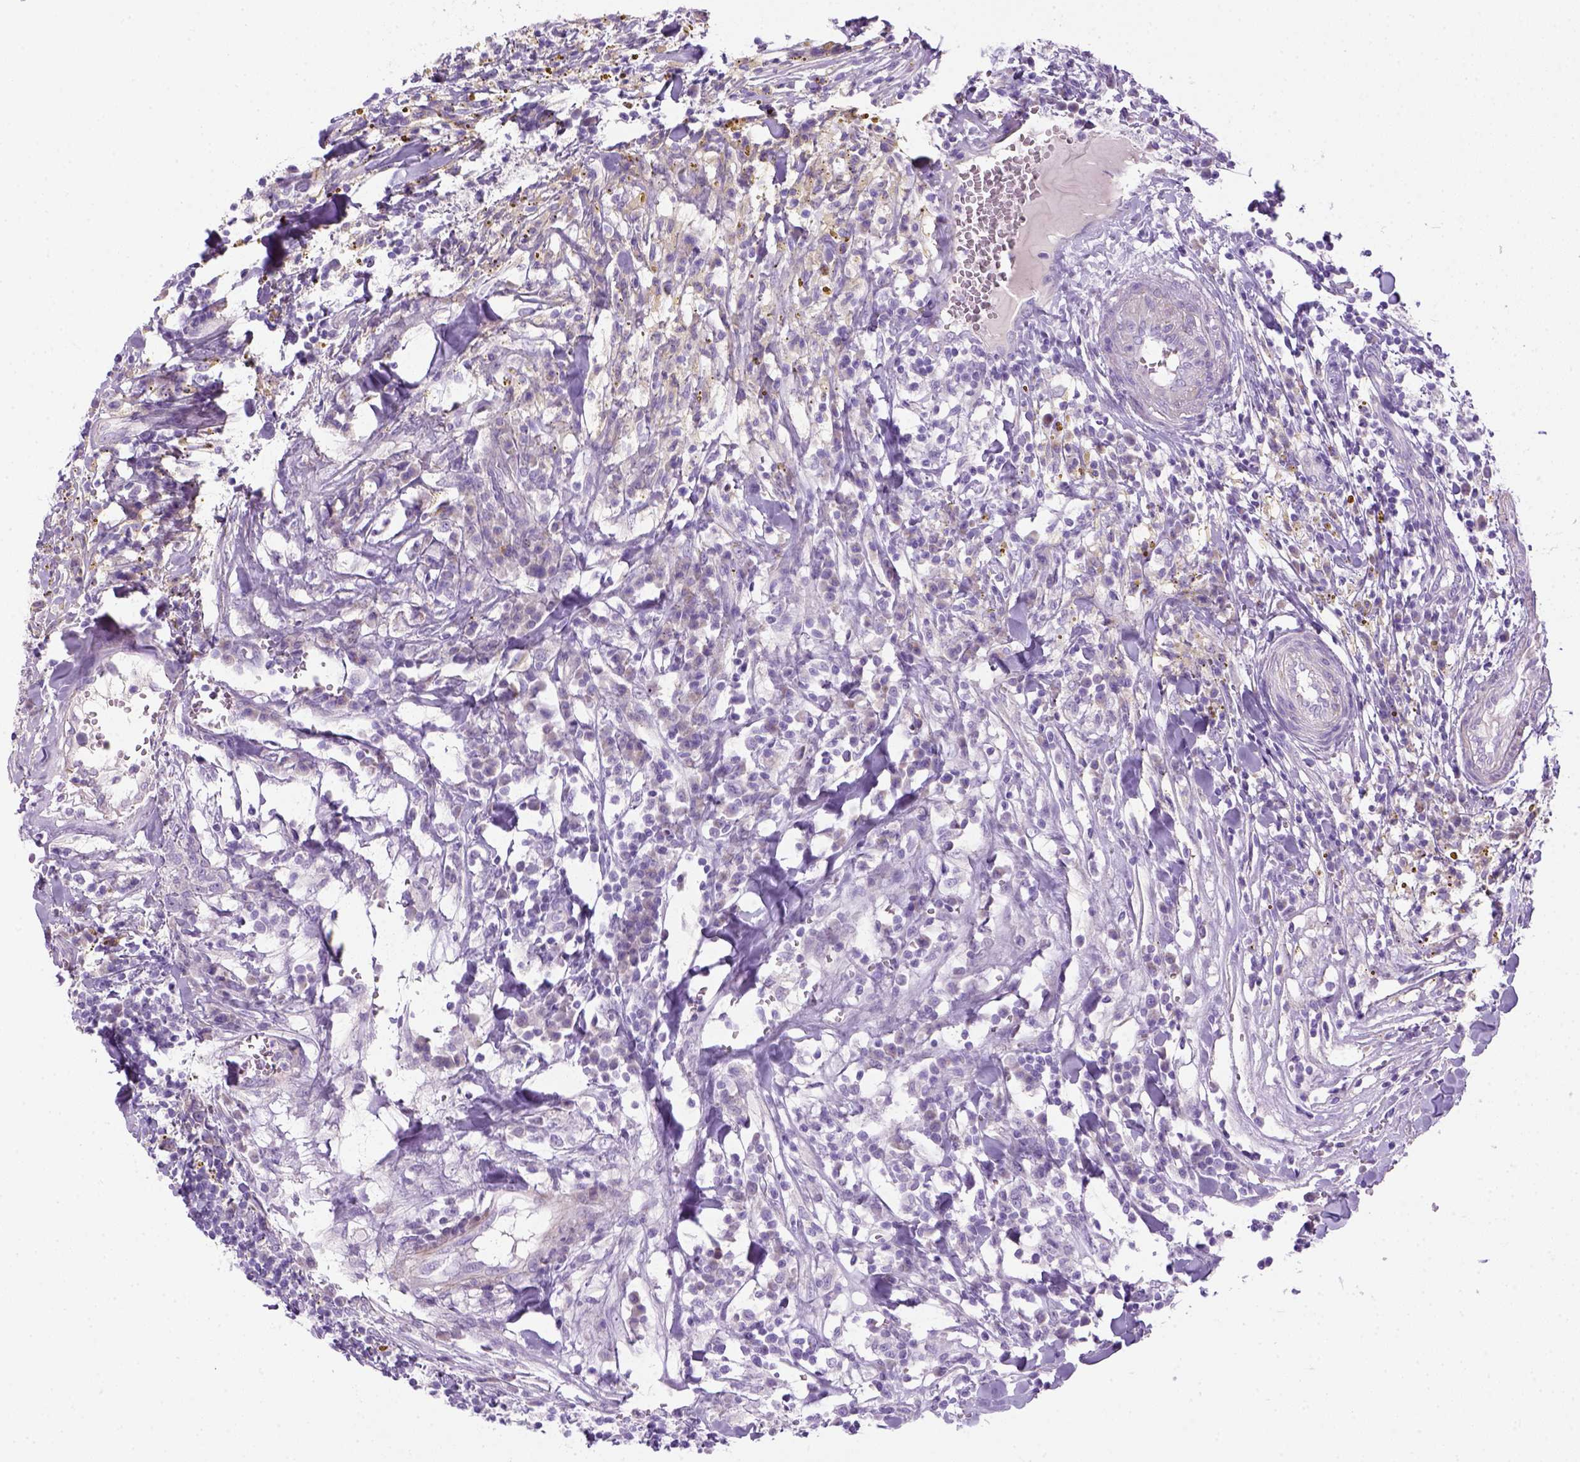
{"staining": {"intensity": "negative", "quantity": "none", "location": "none"}, "tissue": "breast cancer", "cell_type": "Tumor cells", "image_type": "cancer", "snomed": [{"axis": "morphology", "description": "Duct carcinoma"}, {"axis": "topography", "description": "Breast"}], "caption": "An image of breast intraductal carcinoma stained for a protein reveals no brown staining in tumor cells.", "gene": "DNAH11", "patient": {"sex": "female", "age": 30}}